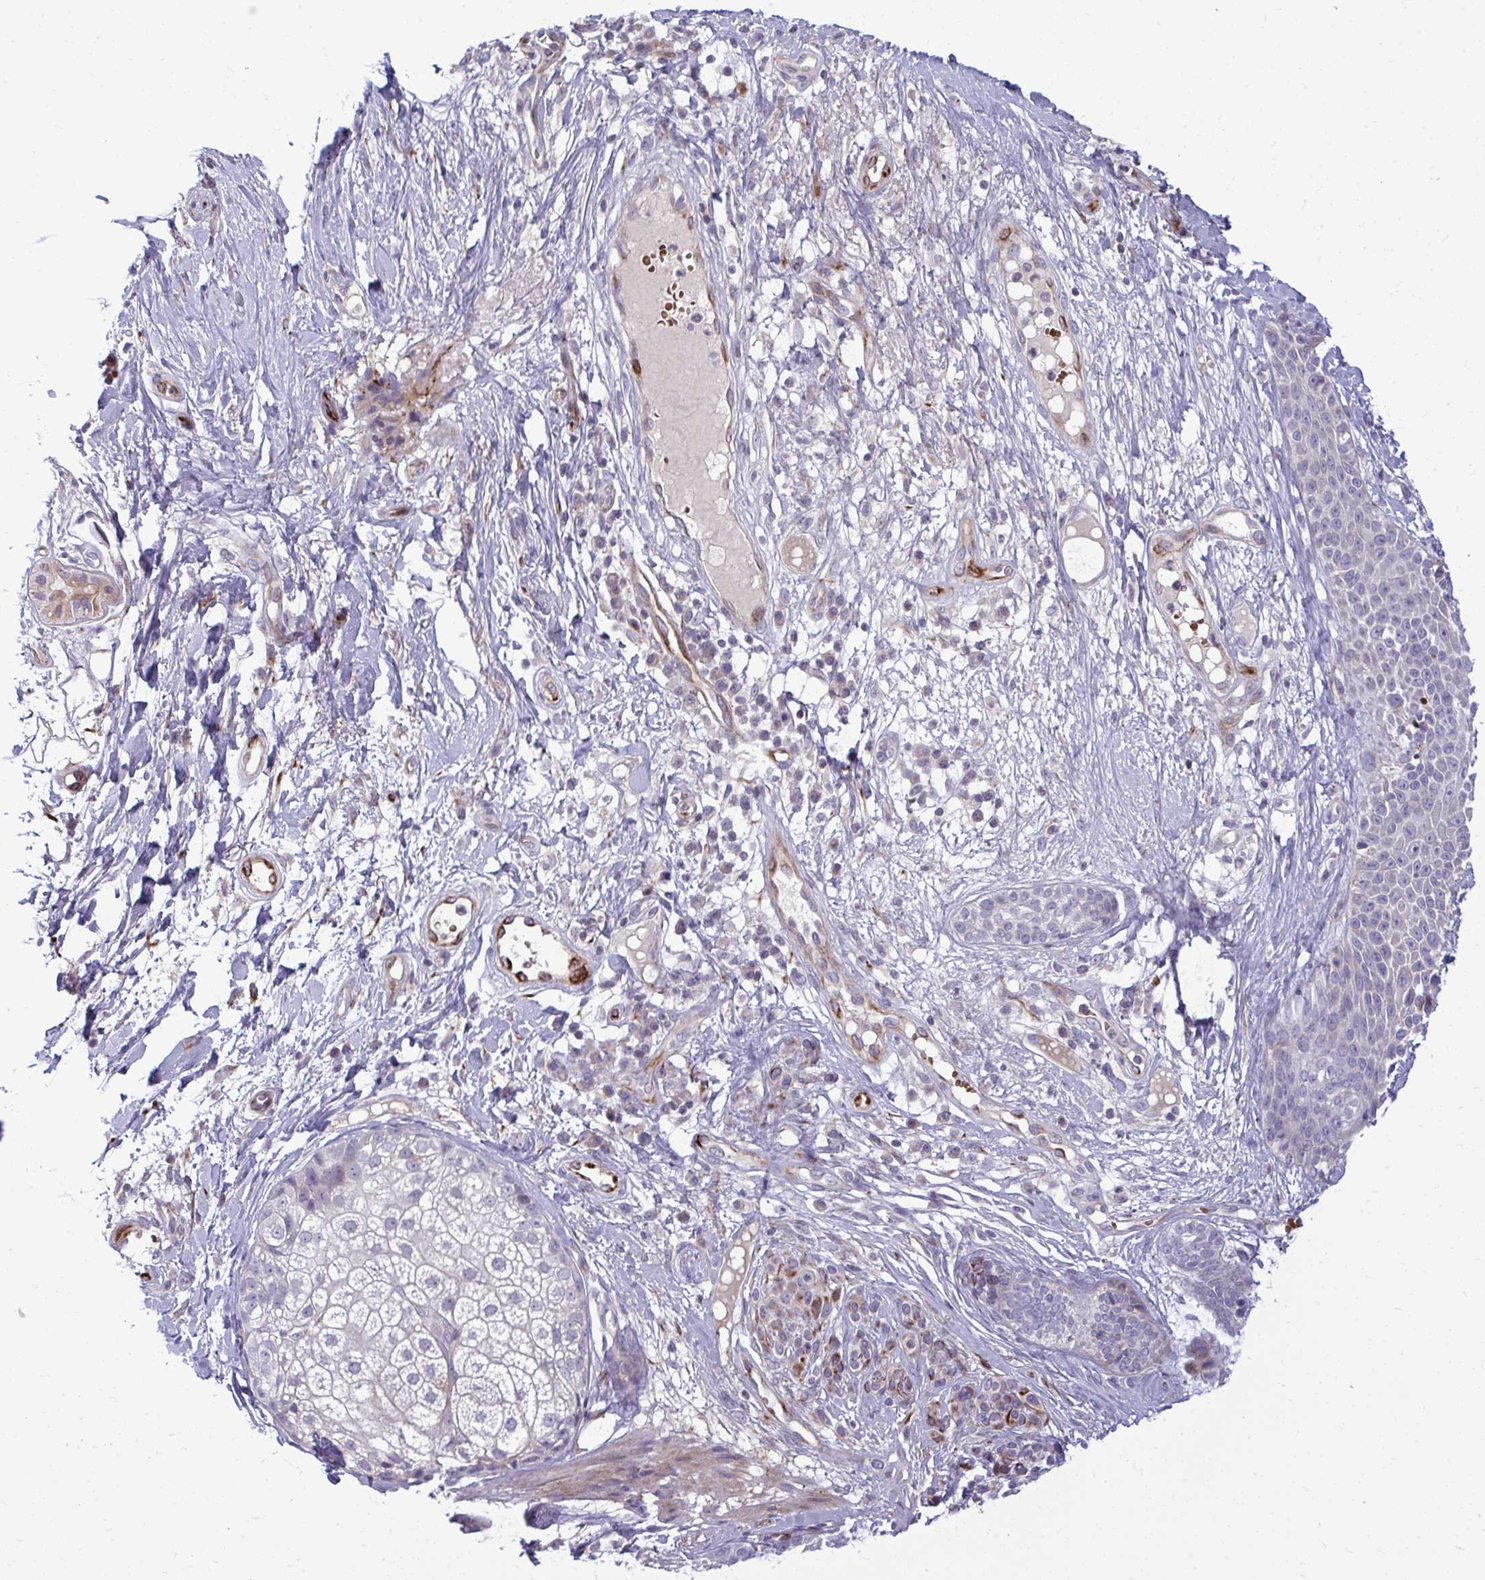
{"staining": {"intensity": "negative", "quantity": "none", "location": "none"}, "tissue": "skin cancer", "cell_type": "Tumor cells", "image_type": "cancer", "snomed": [{"axis": "morphology", "description": "Basal cell carcinoma"}, {"axis": "topography", "description": "Skin"}], "caption": "This is an IHC micrograph of human basal cell carcinoma (skin). There is no expression in tumor cells.", "gene": "SLC14A1", "patient": {"sex": "female", "age": 89}}